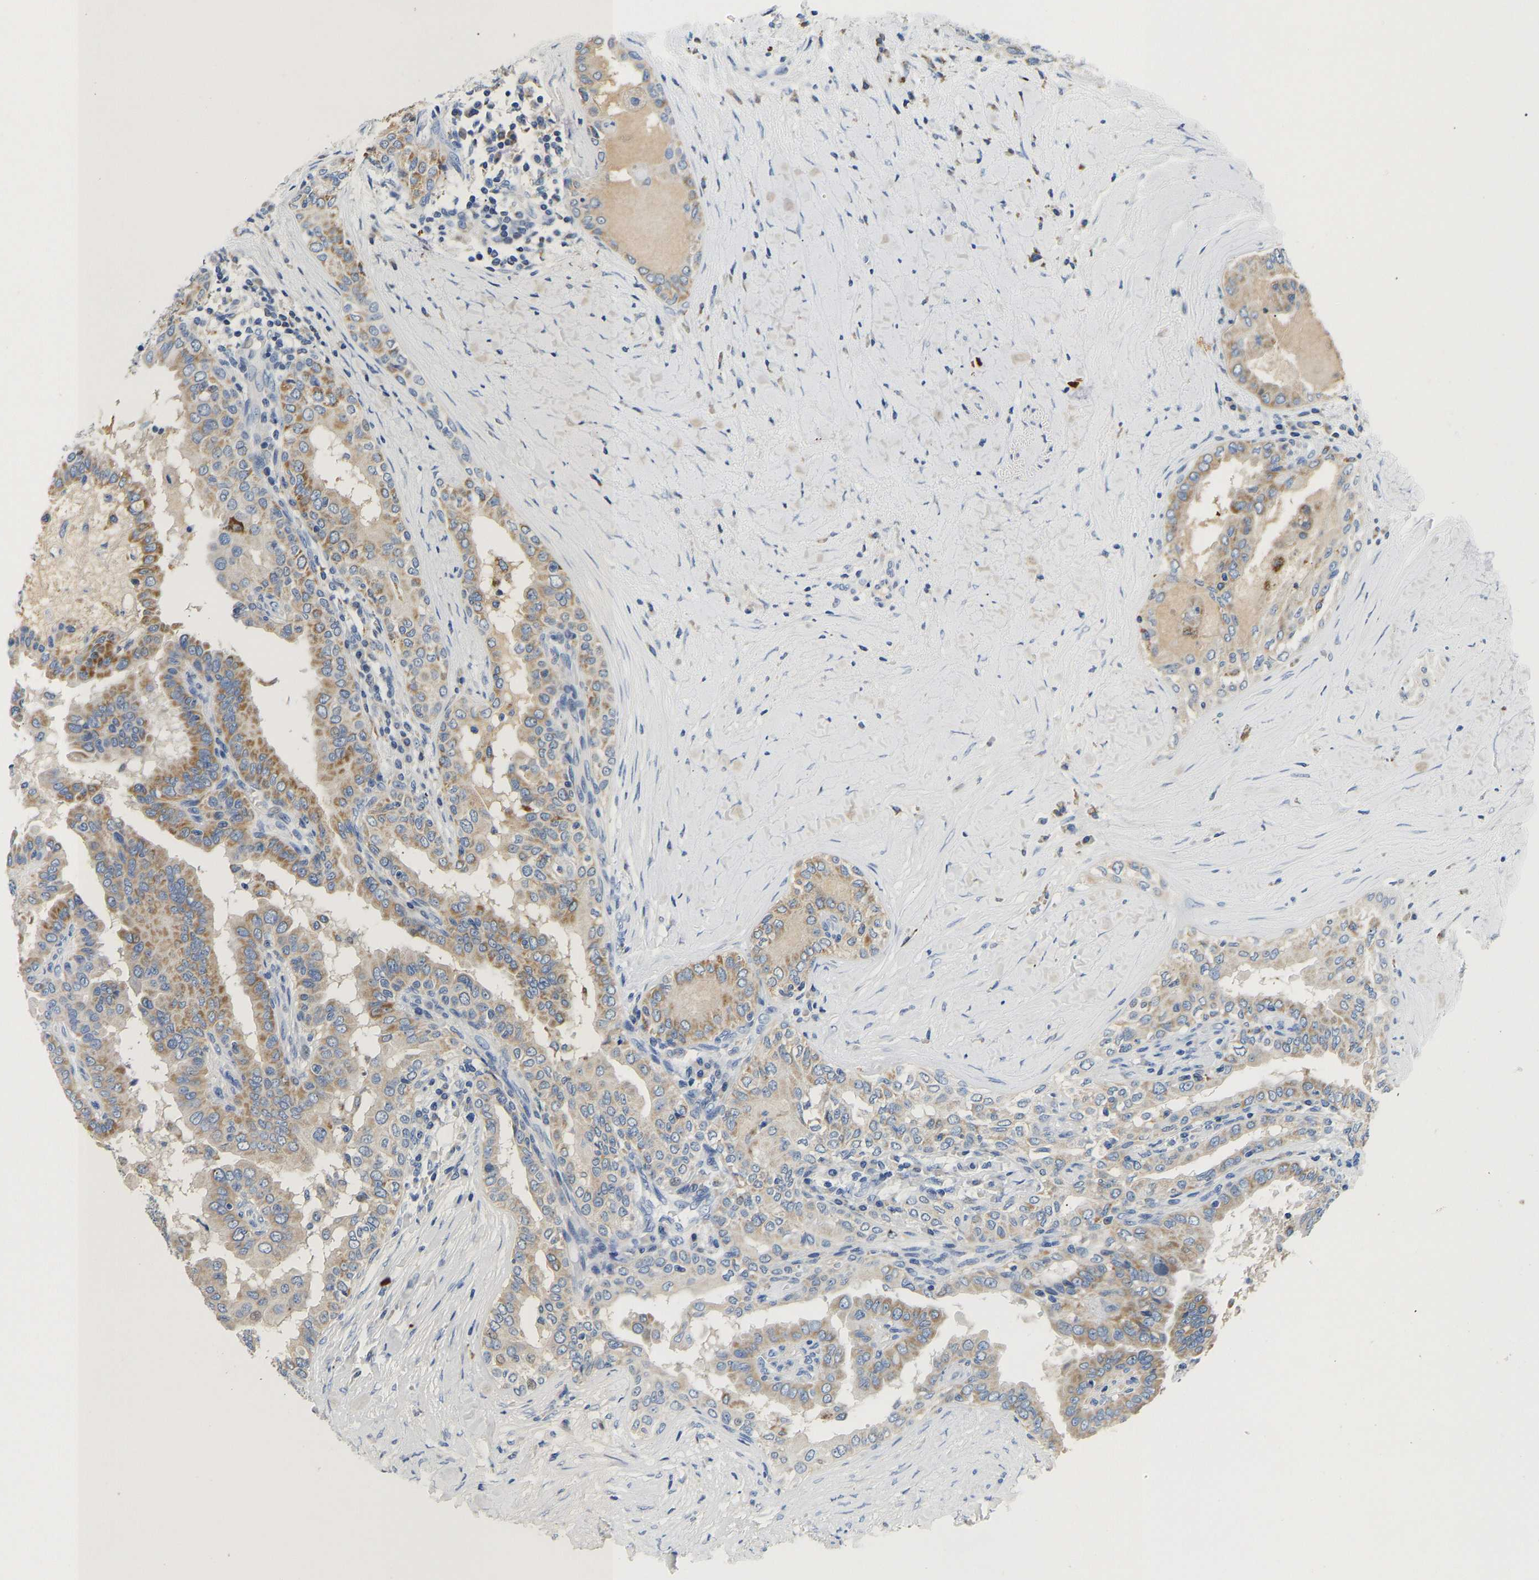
{"staining": {"intensity": "moderate", "quantity": "25%-75%", "location": "cytoplasmic/membranous"}, "tissue": "thyroid cancer", "cell_type": "Tumor cells", "image_type": "cancer", "snomed": [{"axis": "morphology", "description": "Papillary adenocarcinoma, NOS"}, {"axis": "topography", "description": "Thyroid gland"}], "caption": "Human papillary adenocarcinoma (thyroid) stained with a brown dye demonstrates moderate cytoplasmic/membranous positive positivity in about 25%-75% of tumor cells.", "gene": "PCK2", "patient": {"sex": "male", "age": 33}}